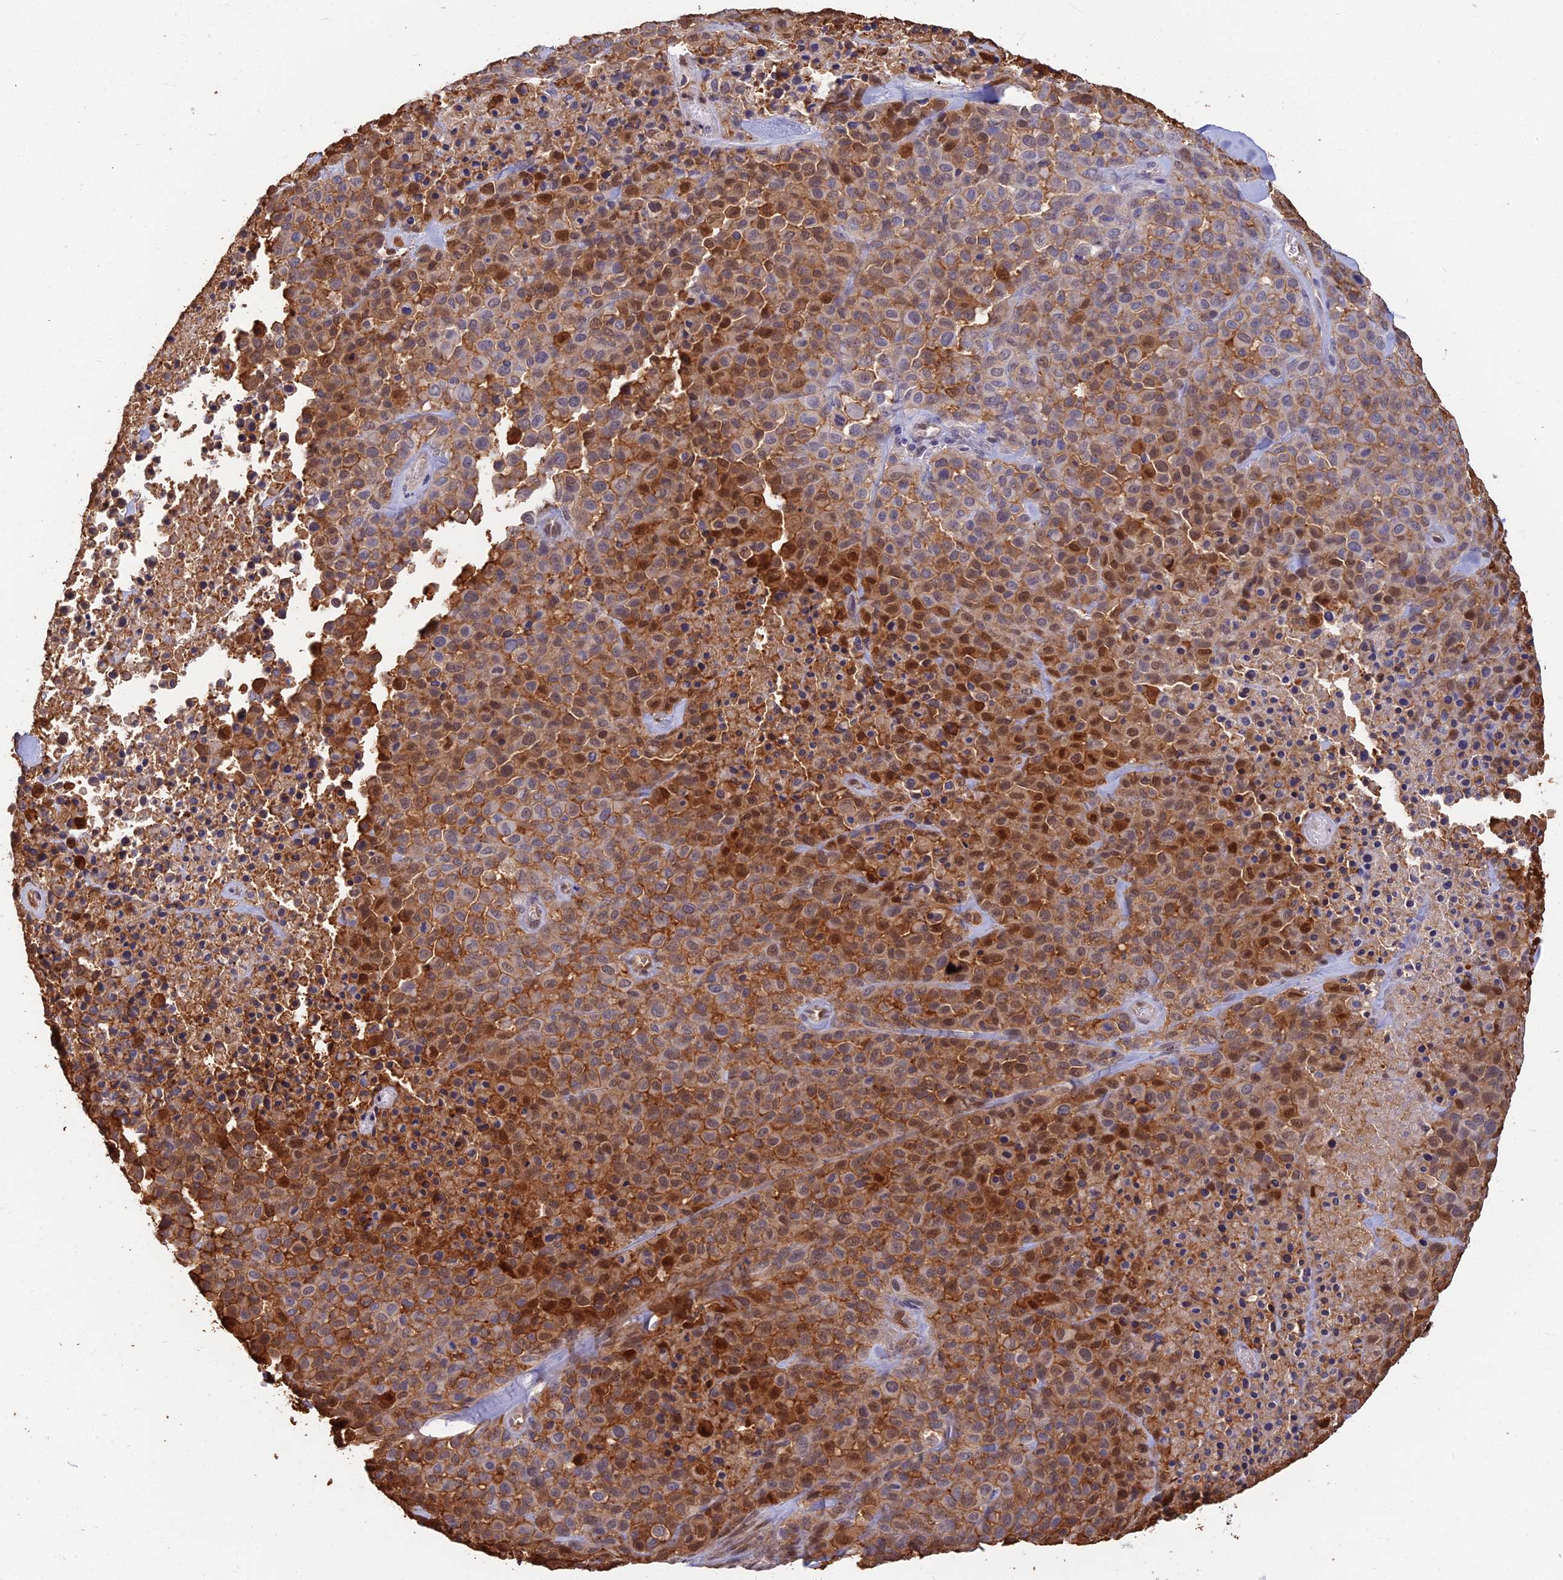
{"staining": {"intensity": "strong", "quantity": "25%-75%", "location": "cytoplasmic/membranous,nuclear"}, "tissue": "melanoma", "cell_type": "Tumor cells", "image_type": "cancer", "snomed": [{"axis": "morphology", "description": "Malignant melanoma, Metastatic site"}, {"axis": "topography", "description": "Skin"}], "caption": "Protein analysis of melanoma tissue reveals strong cytoplasmic/membranous and nuclear expression in approximately 25%-75% of tumor cells. (Stains: DAB (3,3'-diaminobenzidine) in brown, nuclei in blue, Microscopy: brightfield microscopy at high magnification).", "gene": "LRRN3", "patient": {"sex": "female", "age": 81}}